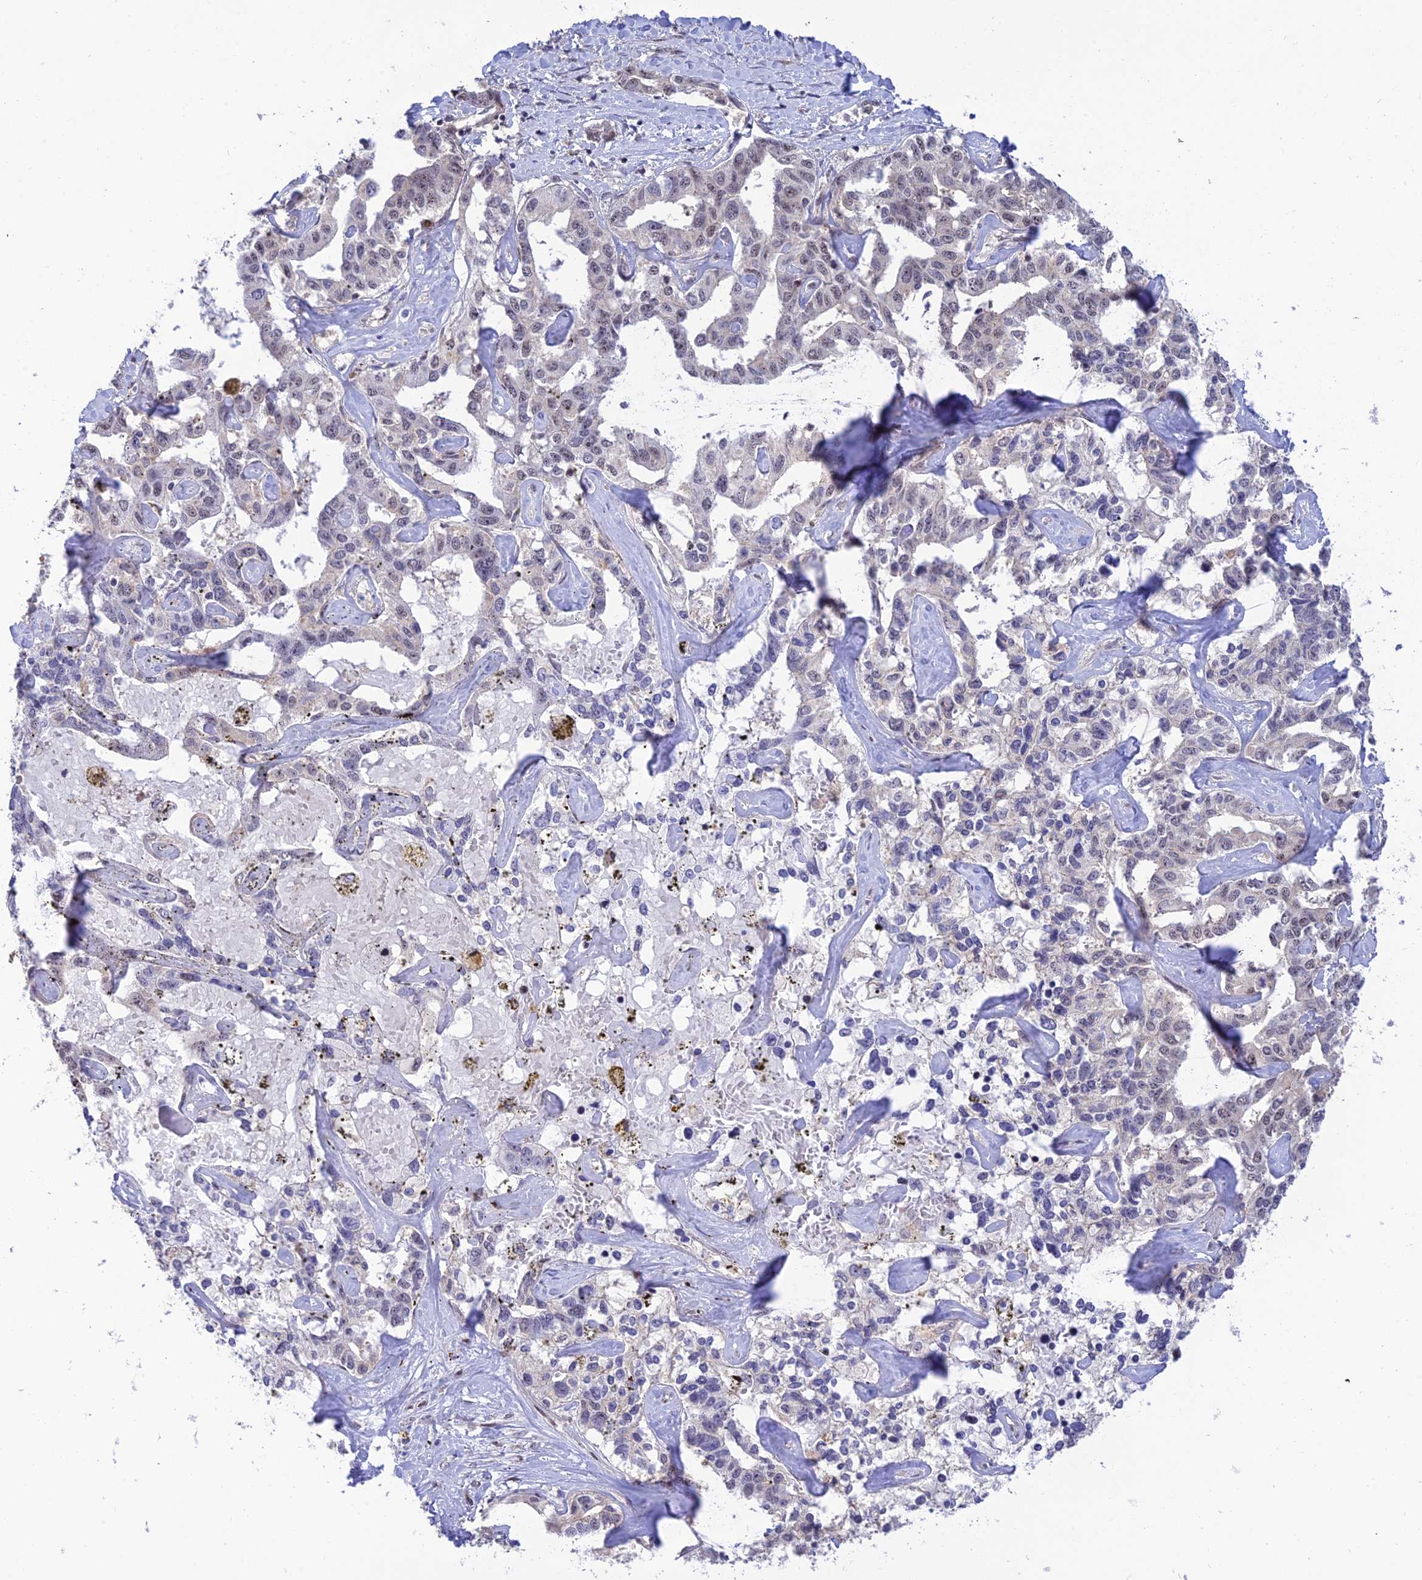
{"staining": {"intensity": "weak", "quantity": "<25%", "location": "nuclear"}, "tissue": "liver cancer", "cell_type": "Tumor cells", "image_type": "cancer", "snomed": [{"axis": "morphology", "description": "Cholangiocarcinoma"}, {"axis": "topography", "description": "Liver"}], "caption": "Immunohistochemistry histopathology image of neoplastic tissue: human liver cholangiocarcinoma stained with DAB (3,3'-diaminobenzidine) displays no significant protein positivity in tumor cells.", "gene": "ZNF584", "patient": {"sex": "male", "age": 59}}